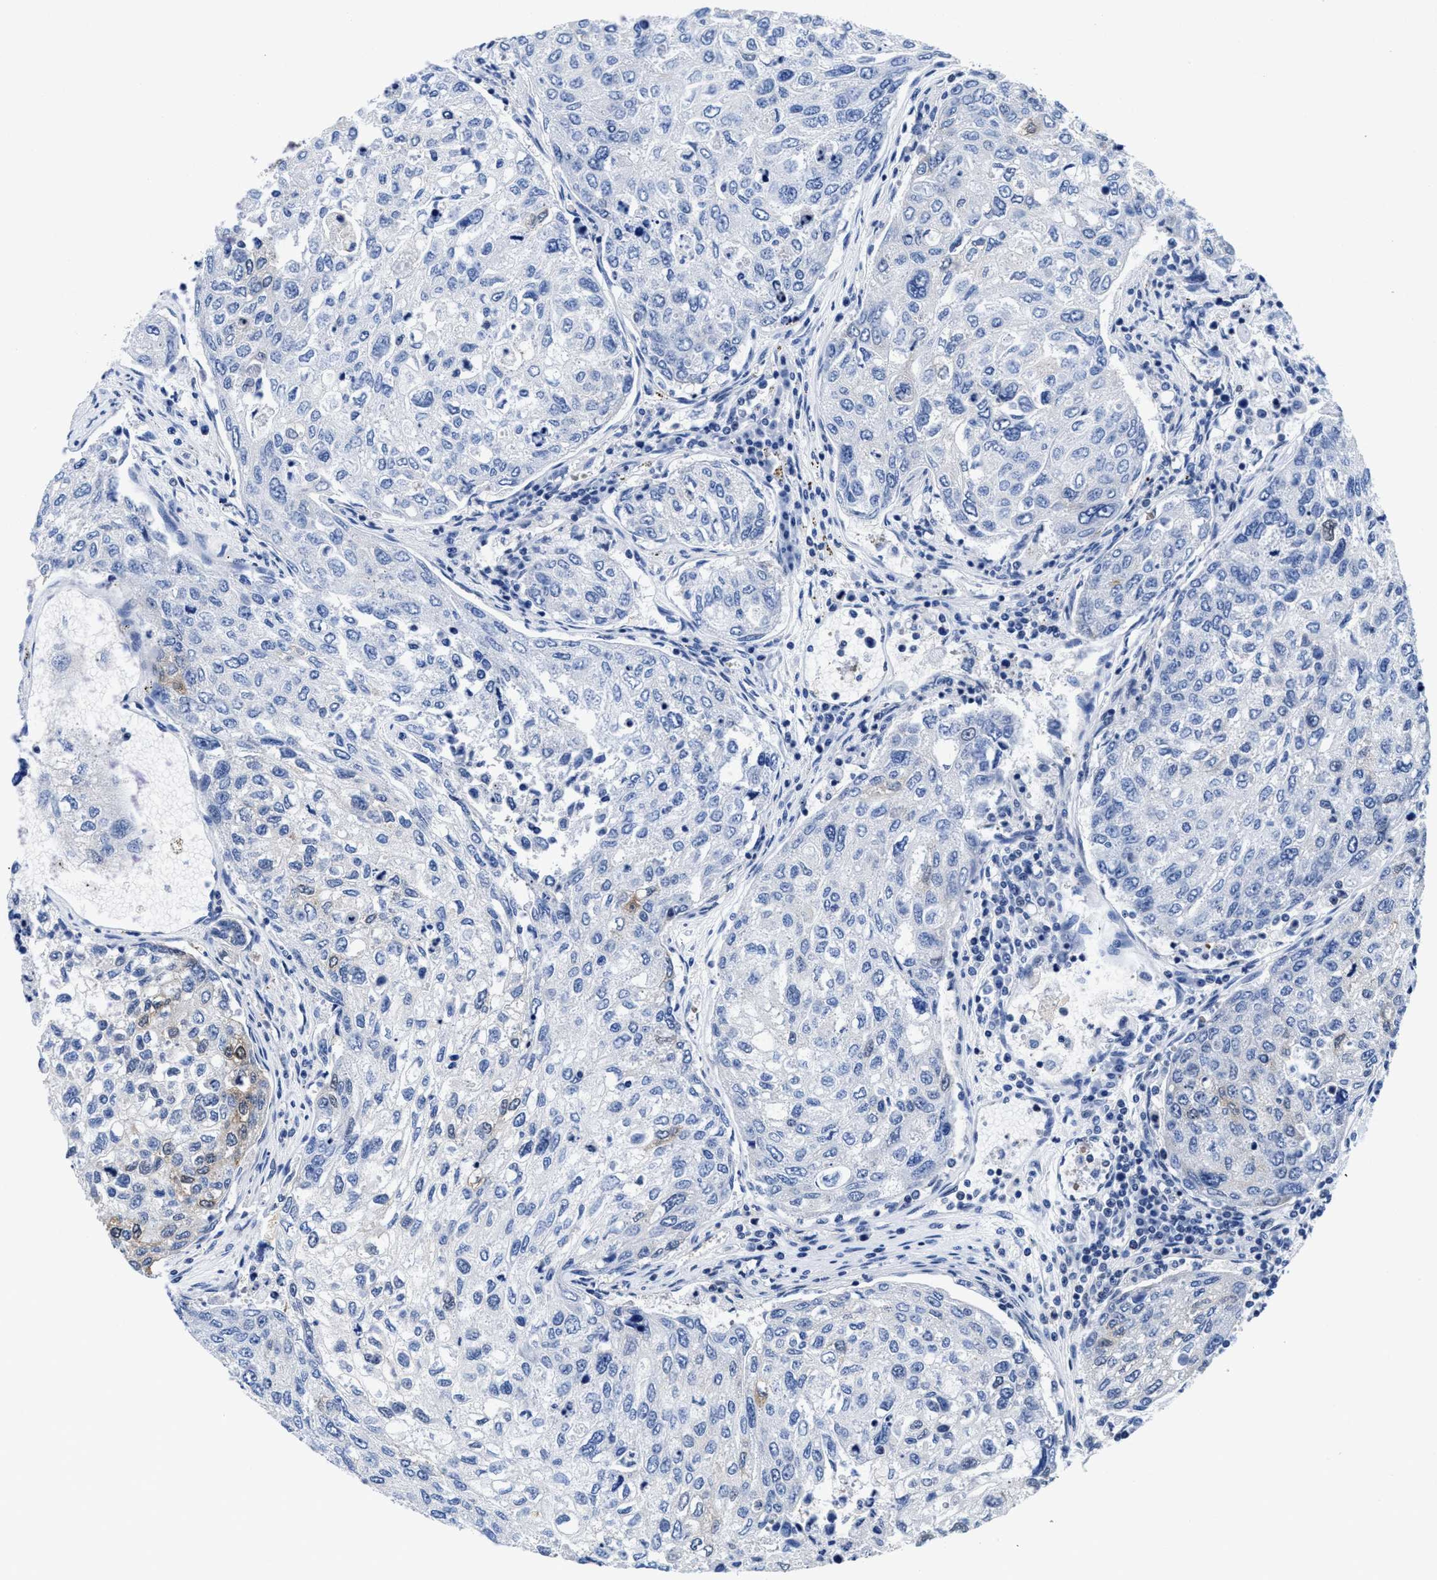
{"staining": {"intensity": "negative", "quantity": "none", "location": "none"}, "tissue": "urothelial cancer", "cell_type": "Tumor cells", "image_type": "cancer", "snomed": [{"axis": "morphology", "description": "Urothelial carcinoma, High grade"}, {"axis": "topography", "description": "Lymph node"}, {"axis": "topography", "description": "Urinary bladder"}], "caption": "Immunohistochemical staining of human urothelial cancer displays no significant positivity in tumor cells.", "gene": "ACLY", "patient": {"sex": "male", "age": 51}}